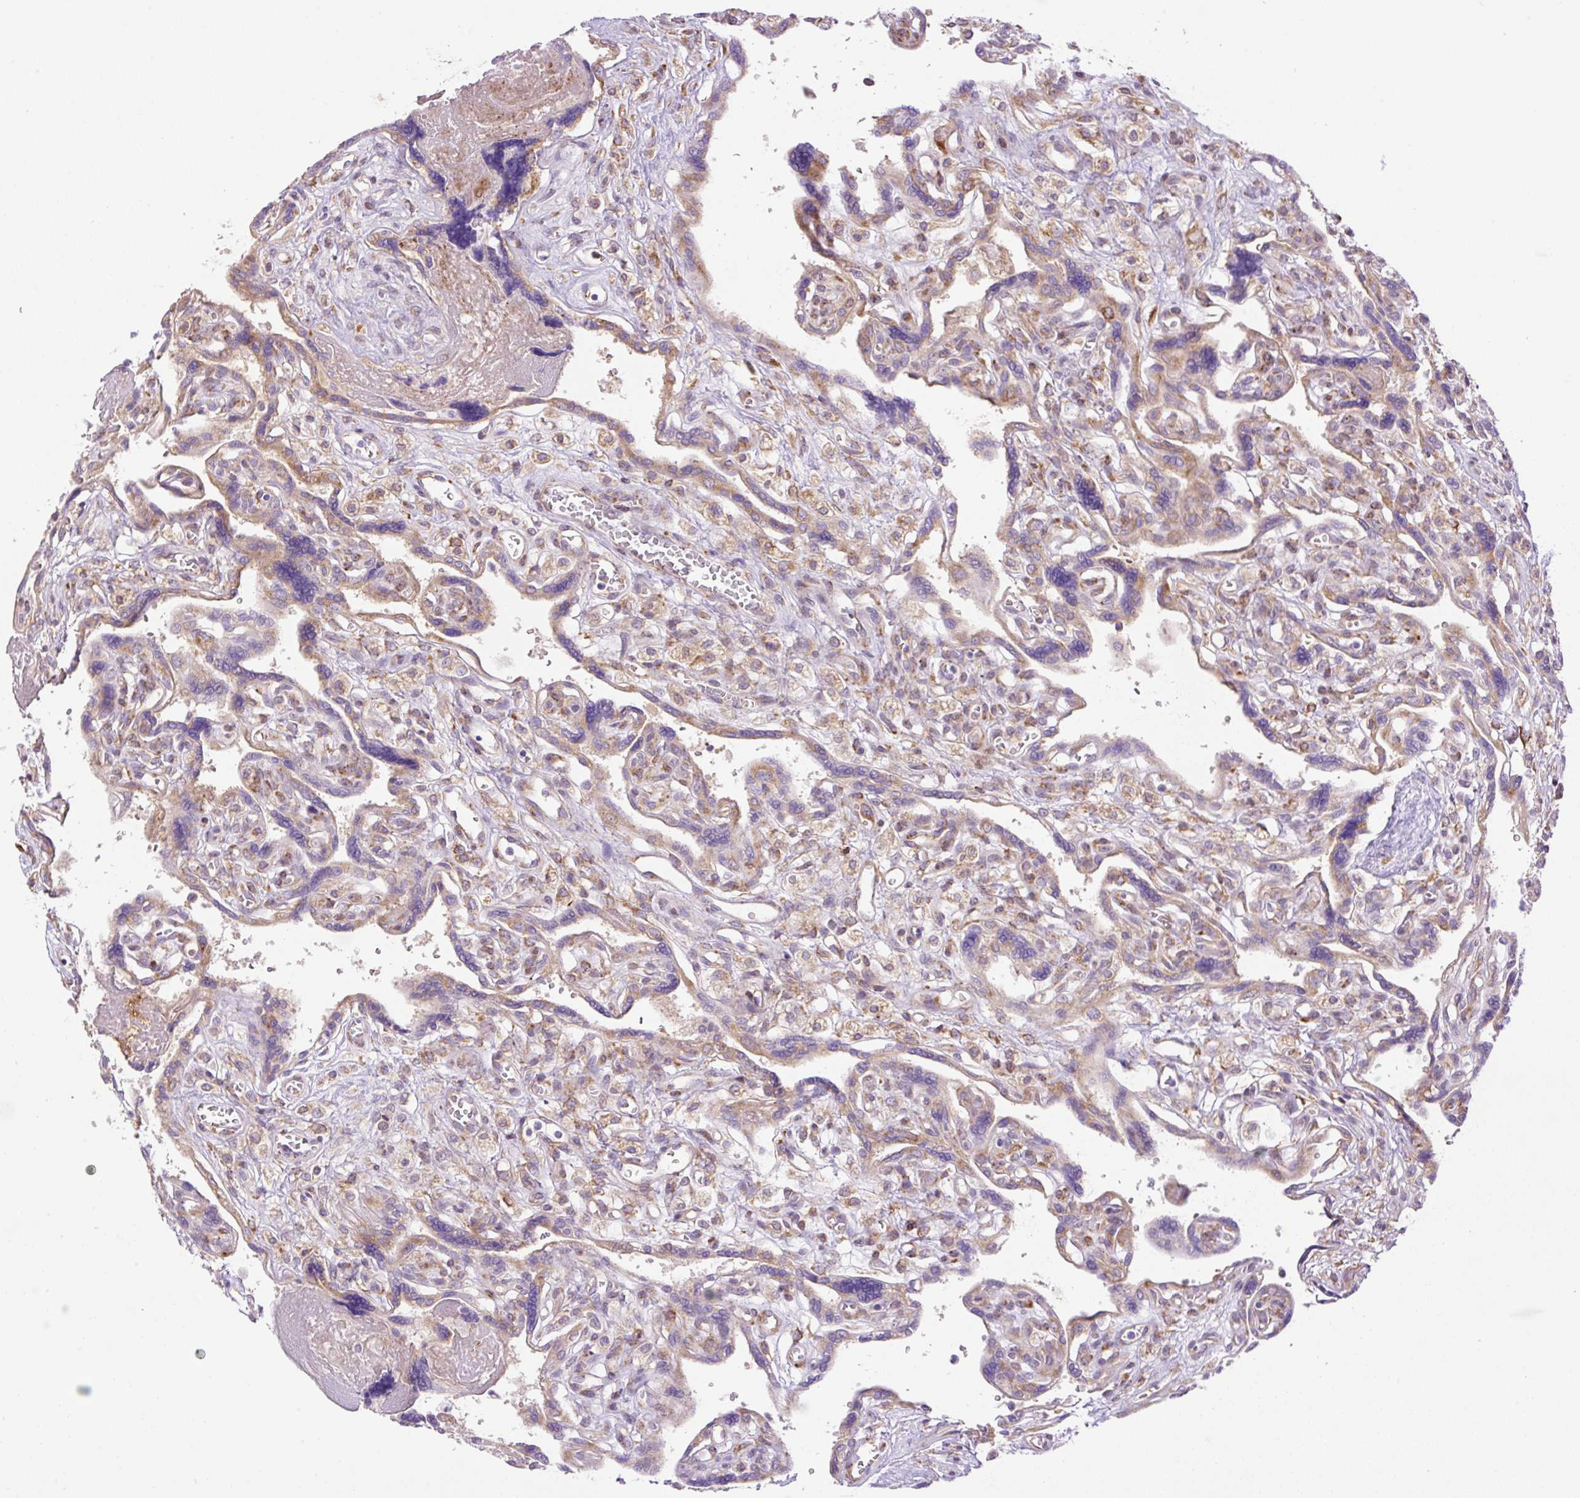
{"staining": {"intensity": "moderate", "quantity": ">75%", "location": "cytoplasmic/membranous"}, "tissue": "placenta", "cell_type": "Trophoblastic cells", "image_type": "normal", "snomed": [{"axis": "morphology", "description": "Normal tissue, NOS"}, {"axis": "topography", "description": "Placenta"}], "caption": "Immunohistochemistry micrograph of unremarkable human placenta stained for a protein (brown), which displays medium levels of moderate cytoplasmic/membranous staining in about >75% of trophoblastic cells.", "gene": "POFUT1", "patient": {"sex": "female", "age": 39}}